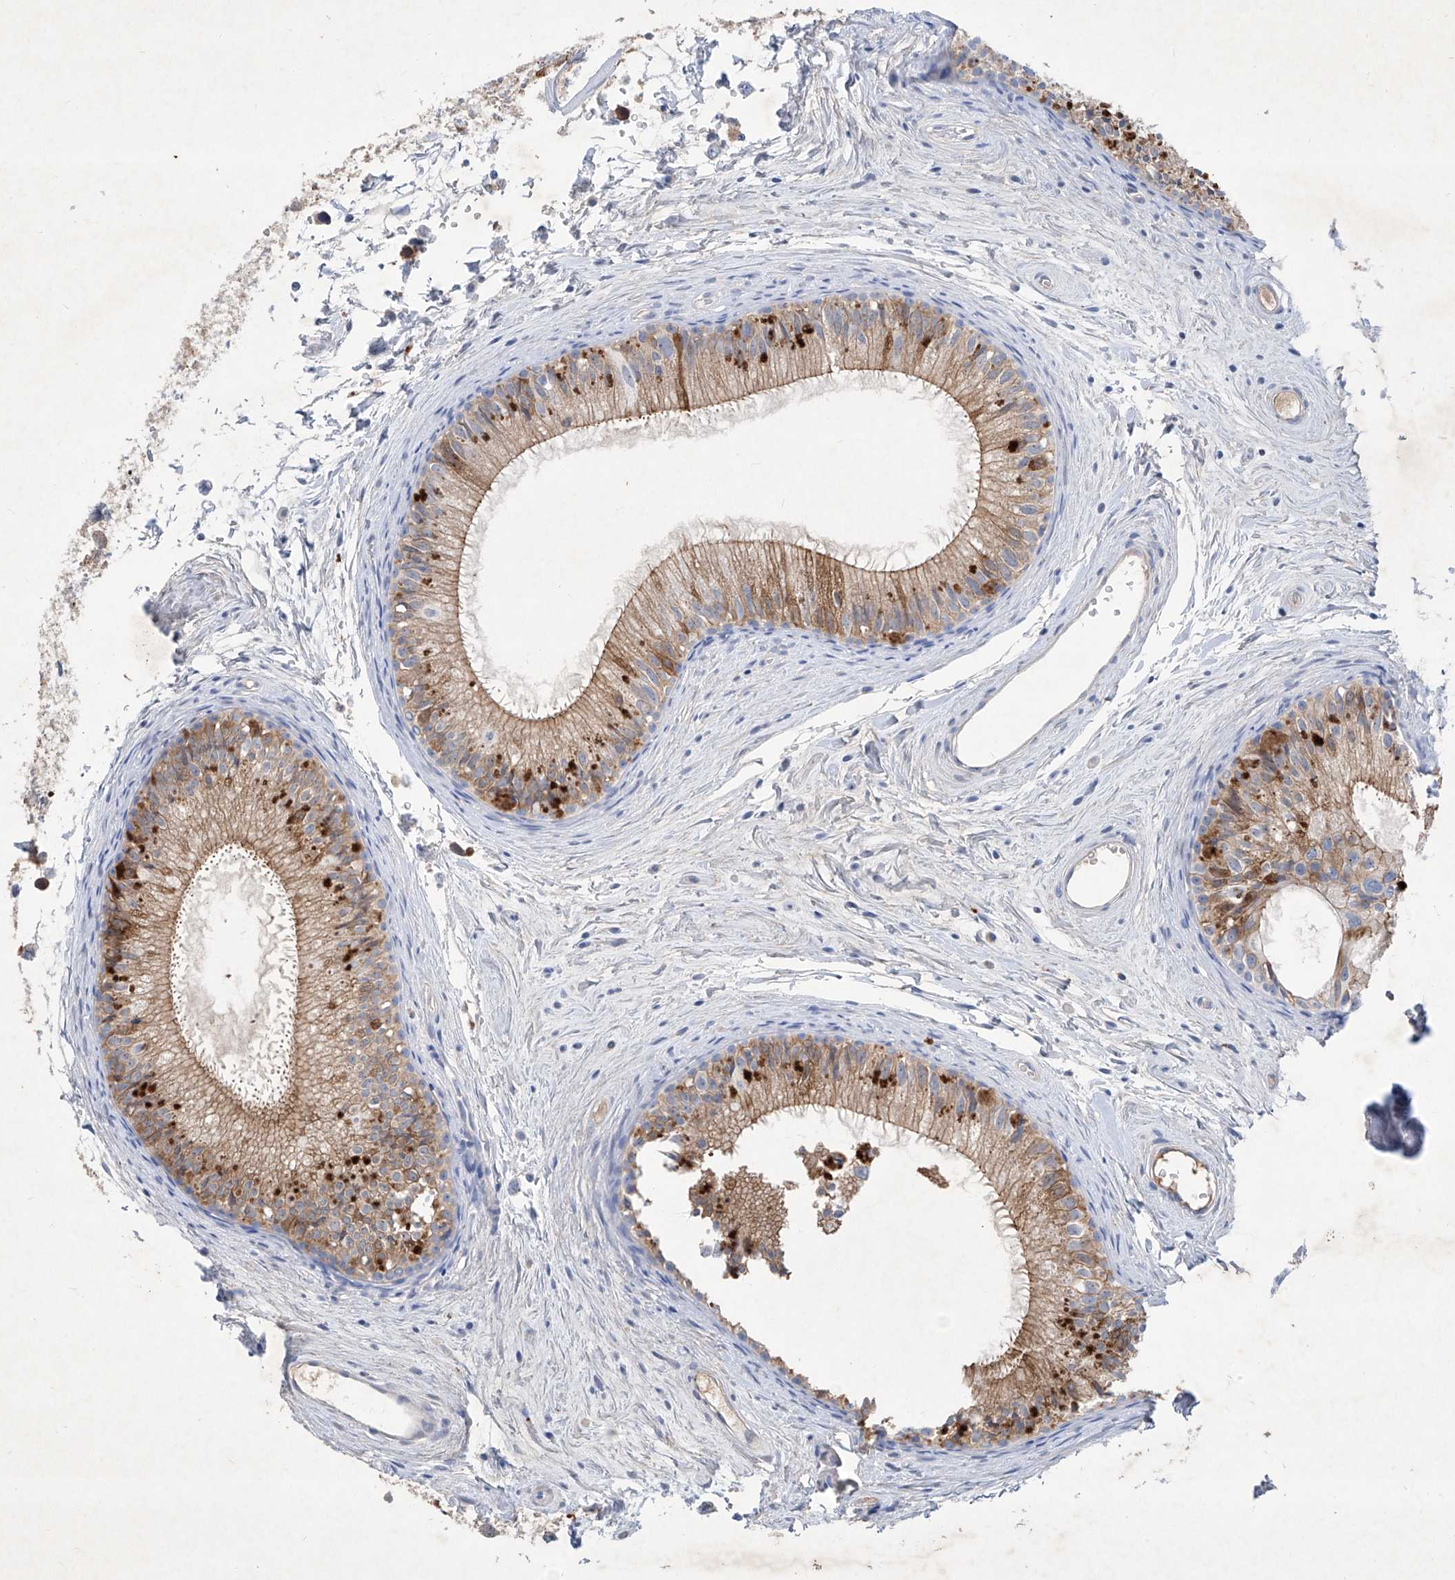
{"staining": {"intensity": "moderate", "quantity": ">75%", "location": "cytoplasmic/membranous"}, "tissue": "epididymis", "cell_type": "Glandular cells", "image_type": "normal", "snomed": [{"axis": "morphology", "description": "Normal tissue, NOS"}, {"axis": "topography", "description": "Epididymis"}], "caption": "High-magnification brightfield microscopy of benign epididymis stained with DAB (brown) and counterstained with hematoxylin (blue). glandular cells exhibit moderate cytoplasmic/membranous staining is appreciated in approximately>75% of cells.", "gene": "ASNS", "patient": {"sex": "male", "age": 34}}